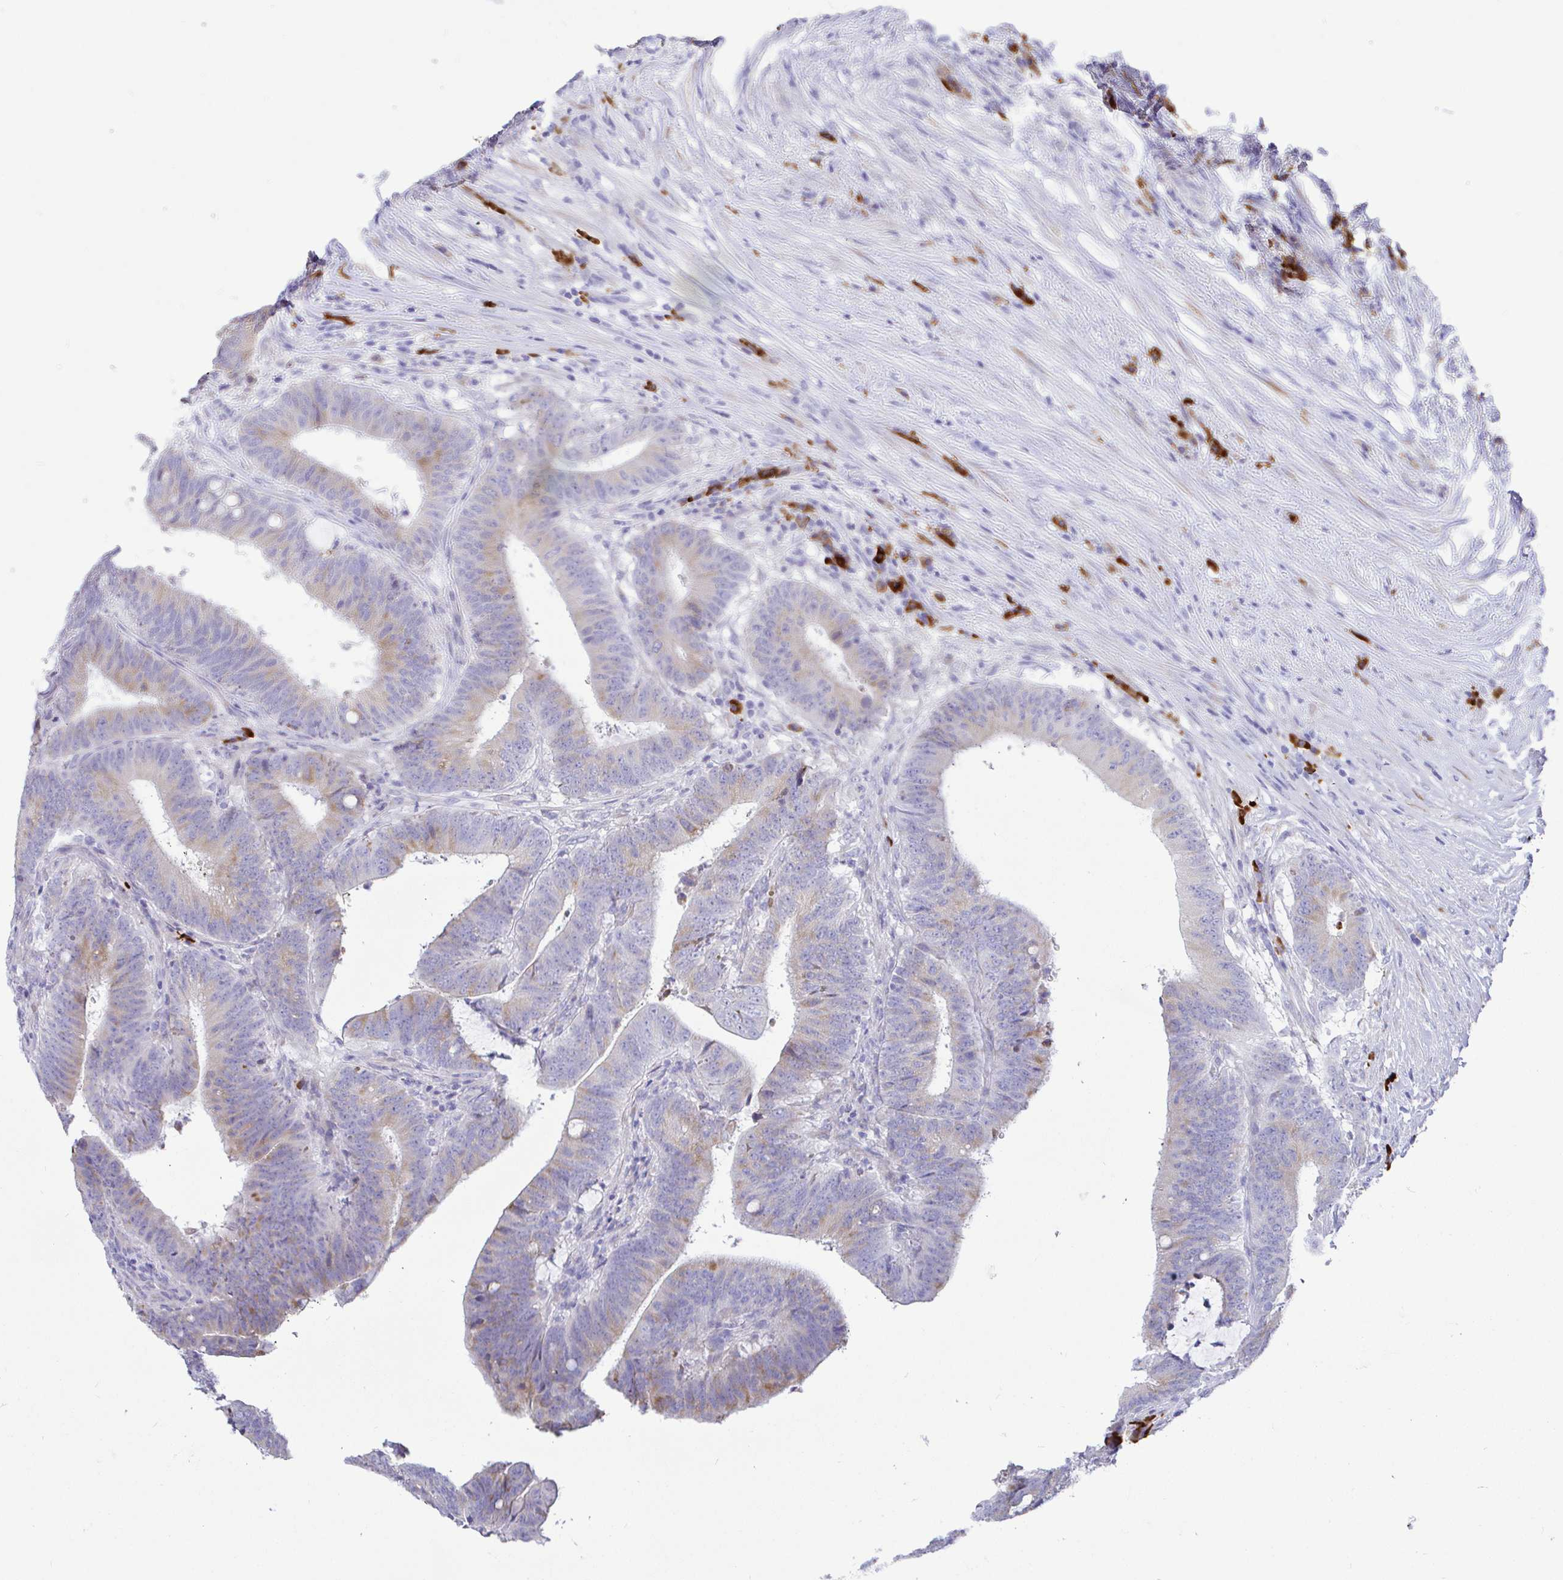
{"staining": {"intensity": "weak", "quantity": "25%-75%", "location": "cytoplasmic/membranous"}, "tissue": "colorectal cancer", "cell_type": "Tumor cells", "image_type": "cancer", "snomed": [{"axis": "morphology", "description": "Adenocarcinoma, NOS"}, {"axis": "topography", "description": "Colon"}], "caption": "A brown stain shows weak cytoplasmic/membranous staining of a protein in human colorectal cancer tumor cells.", "gene": "CCDC62", "patient": {"sex": "female", "age": 43}}